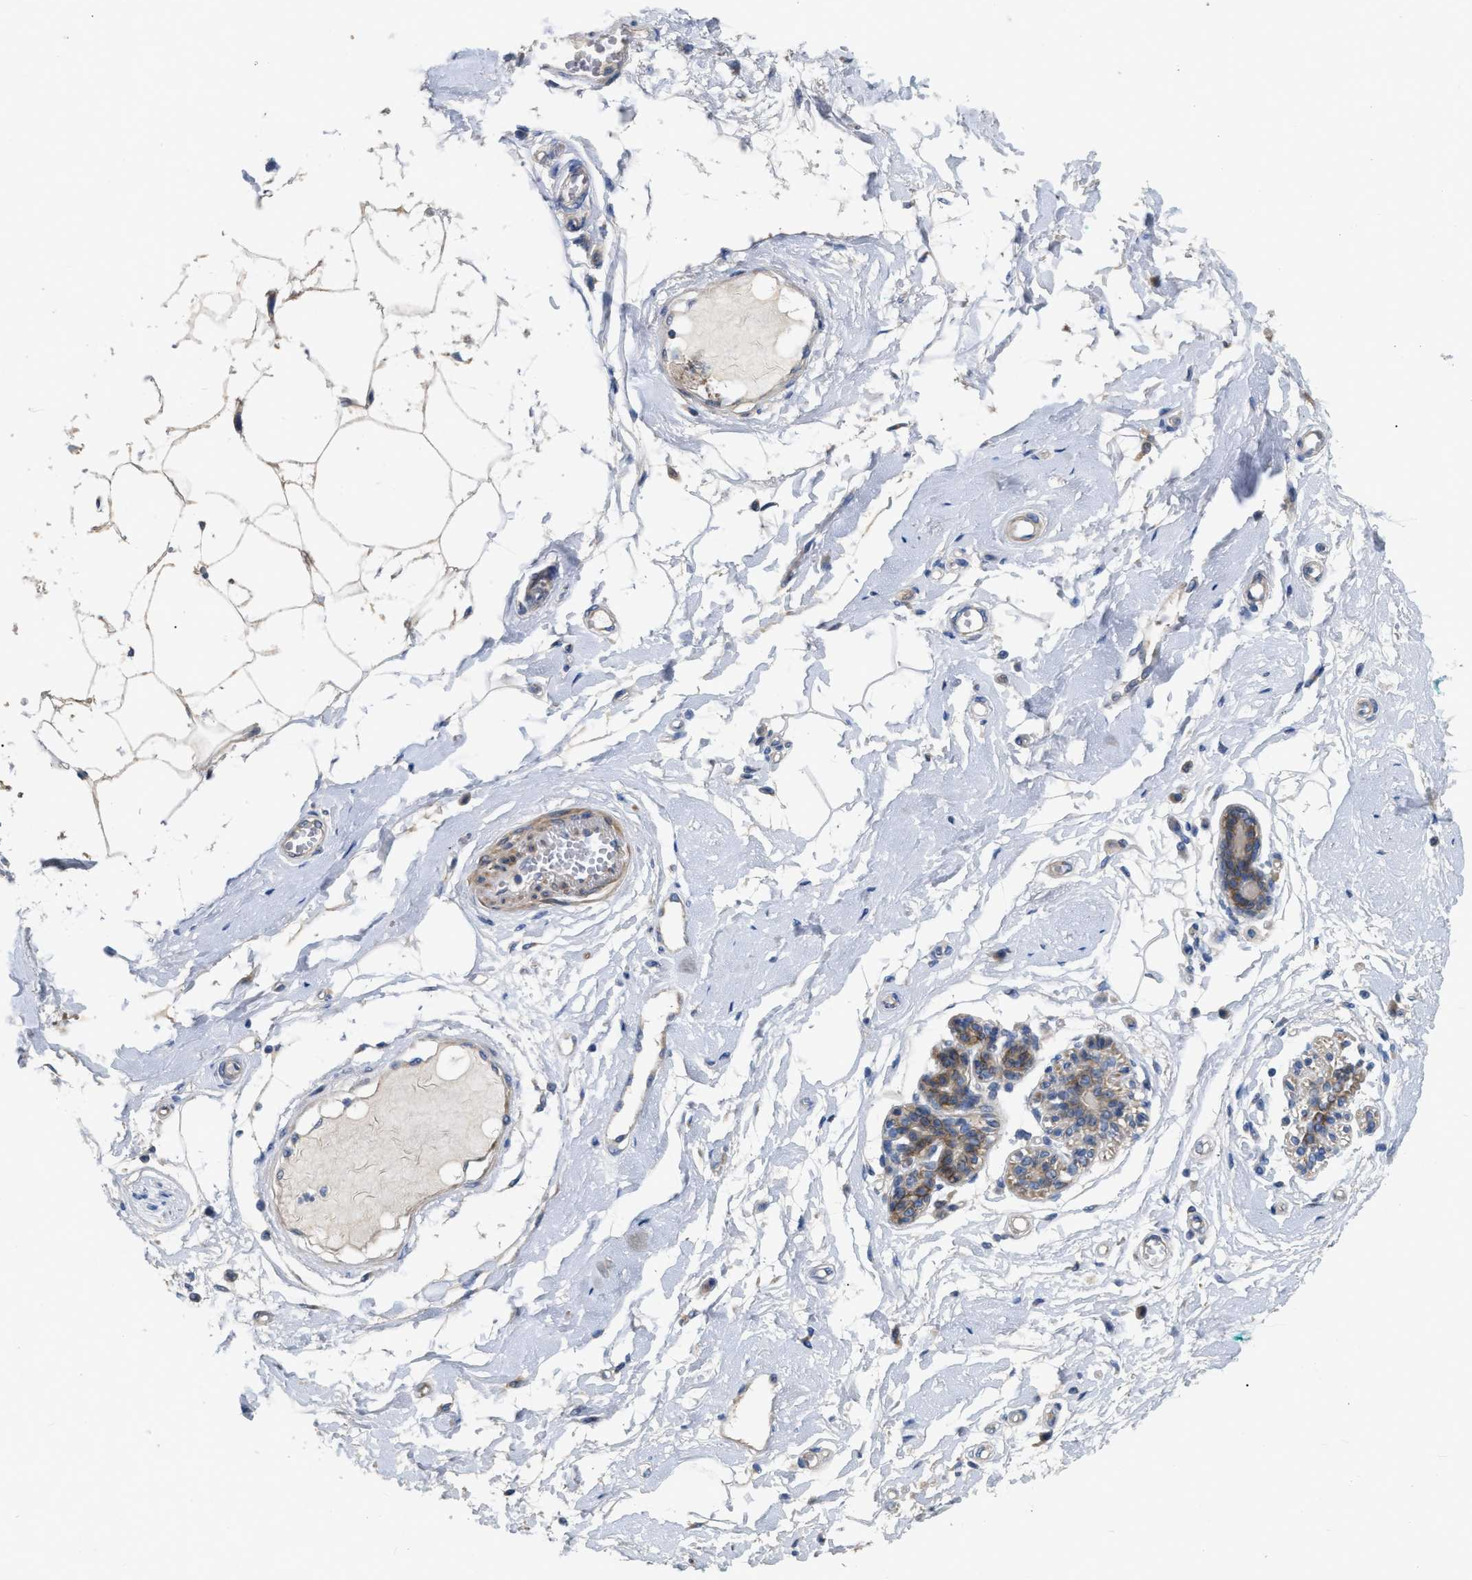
{"staining": {"intensity": "weak", "quantity": "<25%", "location": "cytoplasmic/membranous"}, "tissue": "breast", "cell_type": "Adipocytes", "image_type": "normal", "snomed": [{"axis": "morphology", "description": "Normal tissue, NOS"}, {"axis": "morphology", "description": "Lobular carcinoma"}, {"axis": "topography", "description": "Breast"}], "caption": "IHC histopathology image of unremarkable human breast stained for a protein (brown), which shows no positivity in adipocytes. (DAB (3,3'-diaminobenzidine) immunohistochemistry (IHC) with hematoxylin counter stain).", "gene": "DHX58", "patient": {"sex": "female", "age": 59}}